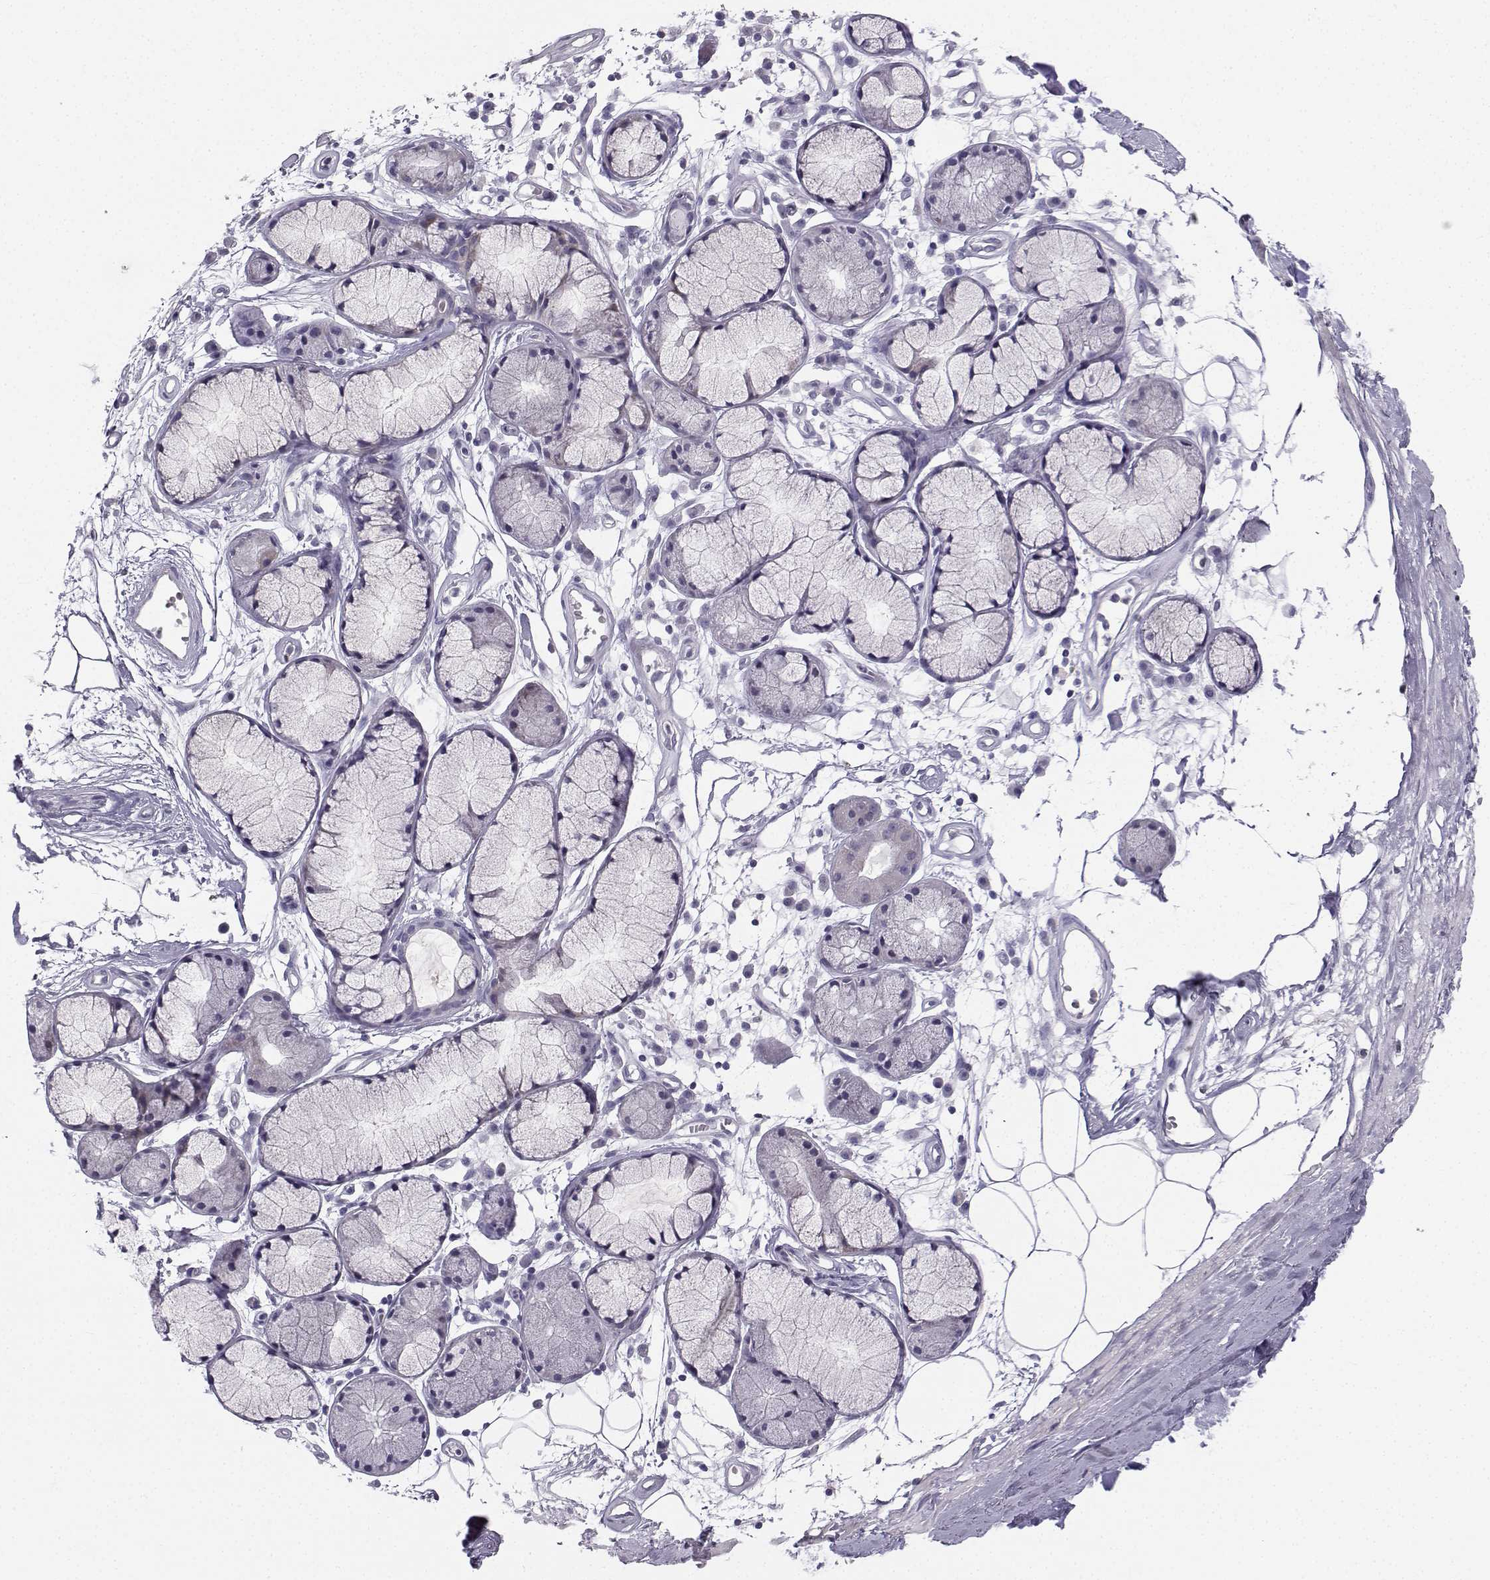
{"staining": {"intensity": "negative", "quantity": "none", "location": "none"}, "tissue": "adipose tissue", "cell_type": "Adipocytes", "image_type": "normal", "snomed": [{"axis": "morphology", "description": "Normal tissue, NOS"}, {"axis": "morphology", "description": "Squamous cell carcinoma, NOS"}, {"axis": "topography", "description": "Cartilage tissue"}, {"axis": "topography", "description": "Lung"}], "caption": "Adipocytes show no significant positivity in benign adipose tissue. (DAB immunohistochemistry, high magnification).", "gene": "SYCE1", "patient": {"sex": "male", "age": 66}}